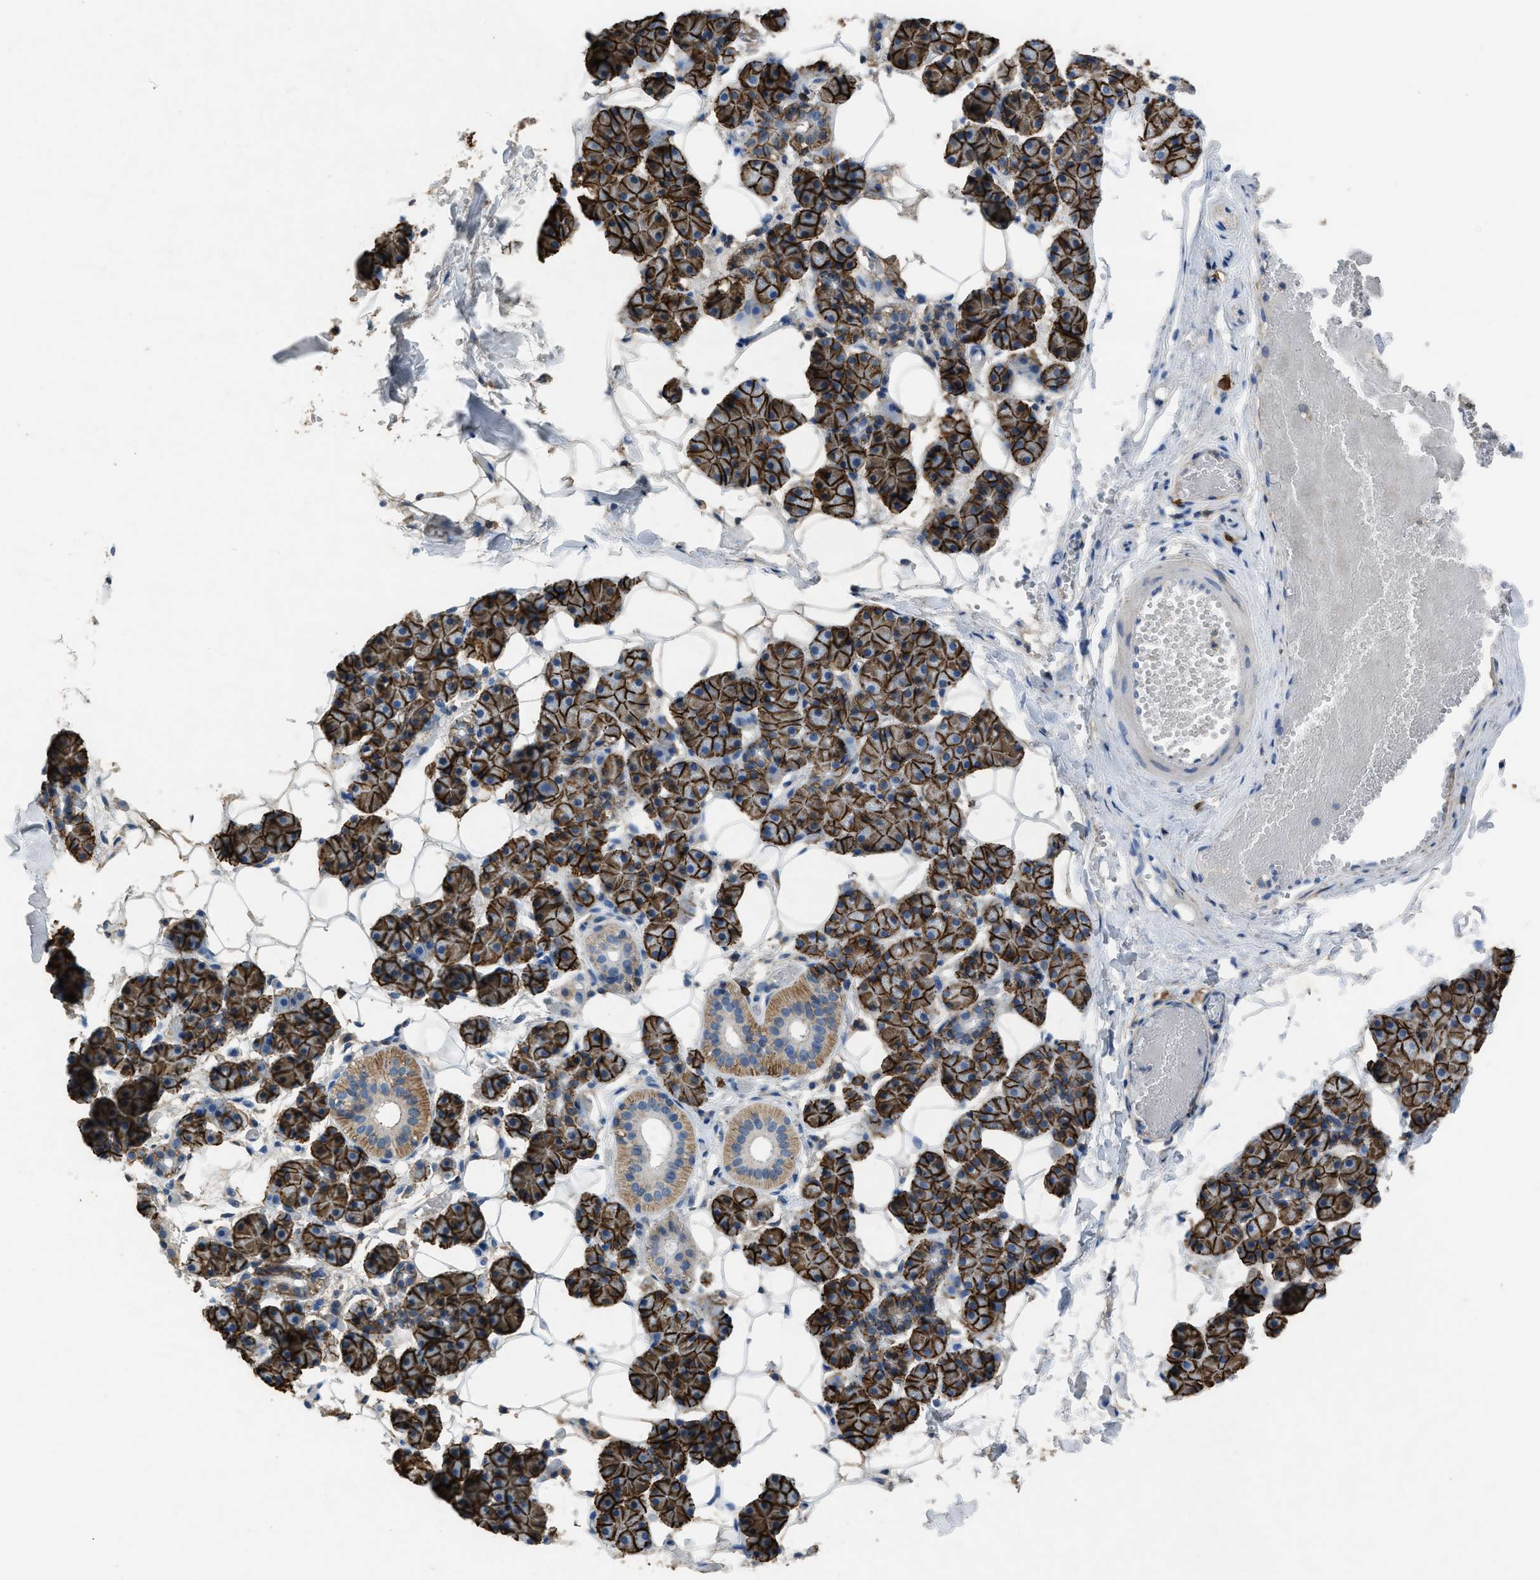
{"staining": {"intensity": "strong", "quantity": ">75%", "location": "cytoplasmic/membranous"}, "tissue": "salivary gland", "cell_type": "Glandular cells", "image_type": "normal", "snomed": [{"axis": "morphology", "description": "Normal tissue, NOS"}, {"axis": "topography", "description": "Salivary gland"}], "caption": "Immunohistochemistry of unremarkable salivary gland shows high levels of strong cytoplasmic/membranous positivity in about >75% of glandular cells.", "gene": "OR51E1", "patient": {"sex": "female", "age": 33}}